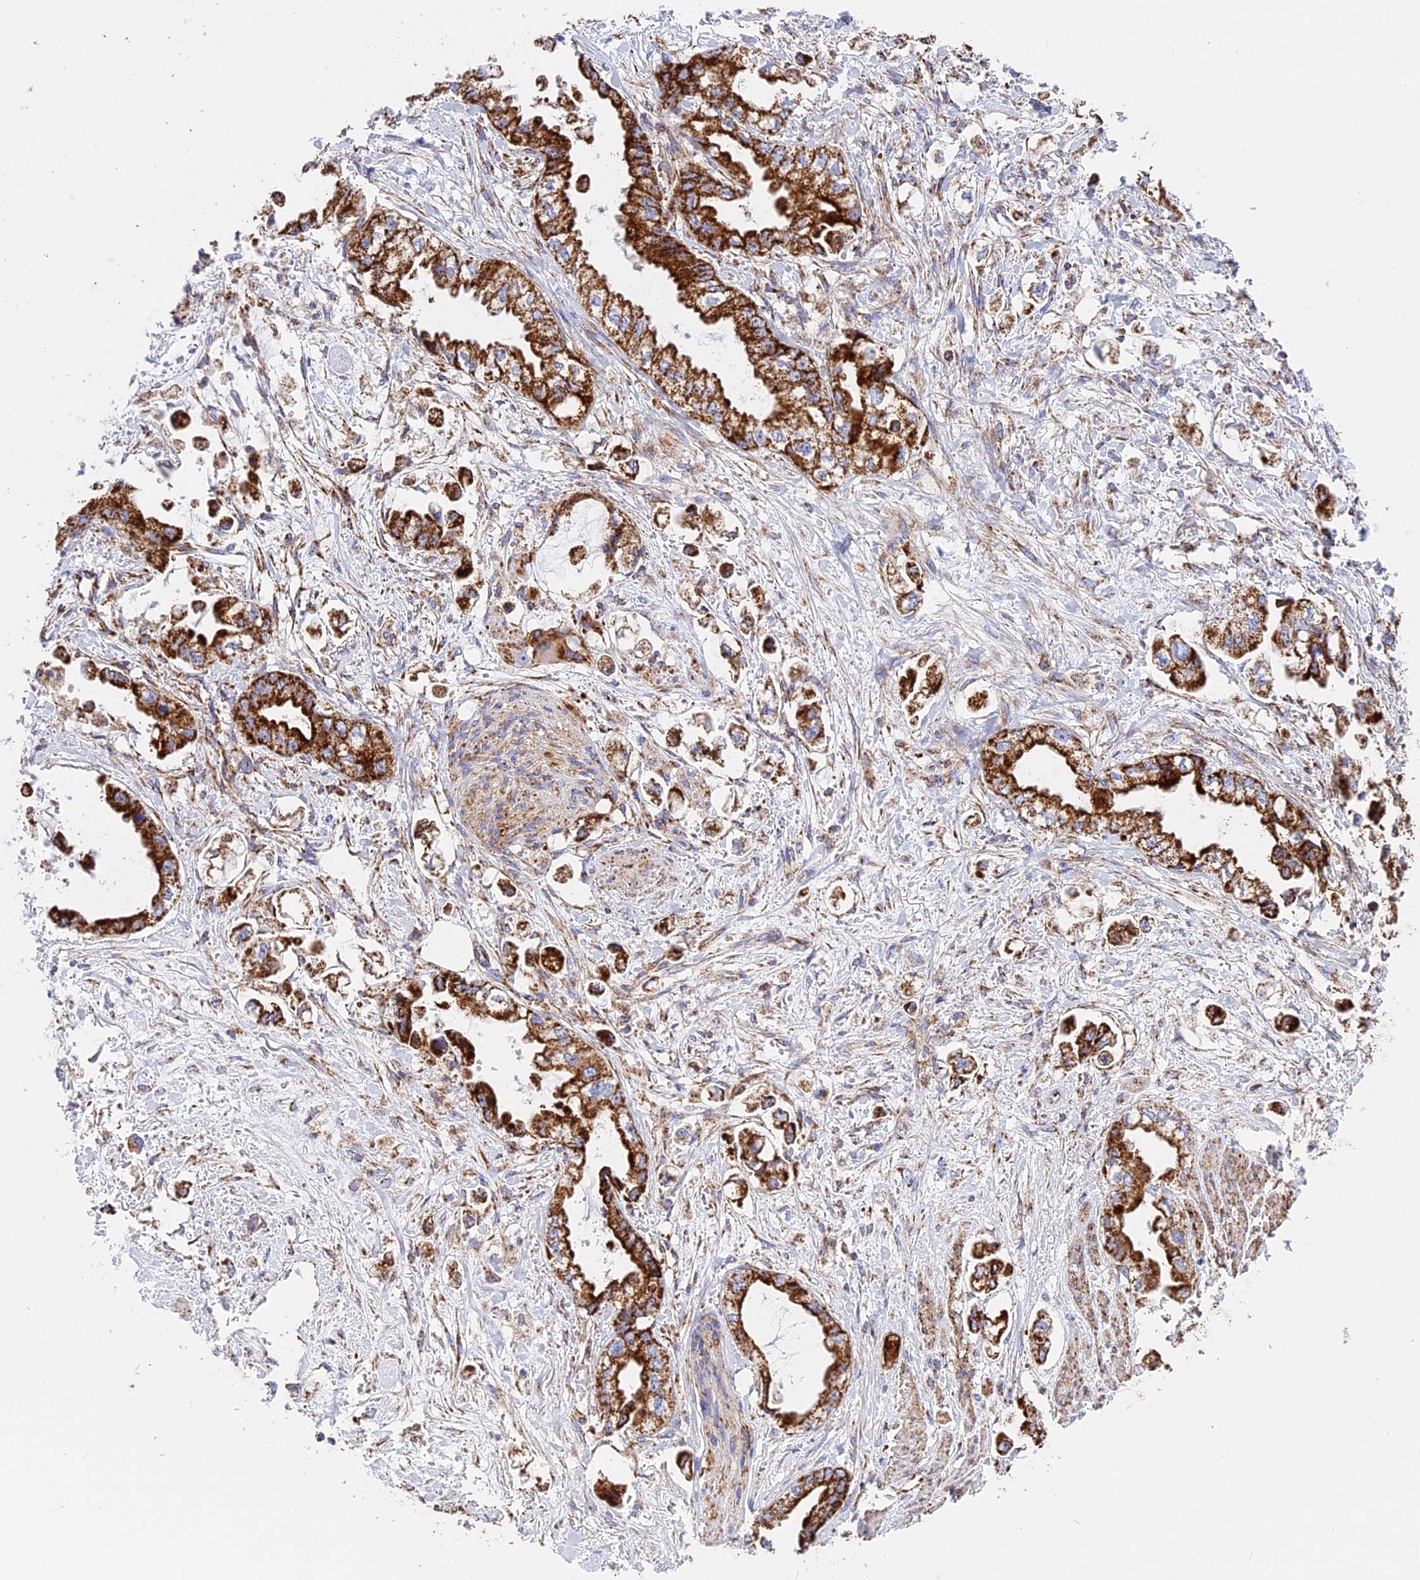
{"staining": {"intensity": "strong", "quantity": ">75%", "location": "cytoplasmic/membranous"}, "tissue": "stomach cancer", "cell_type": "Tumor cells", "image_type": "cancer", "snomed": [{"axis": "morphology", "description": "Adenocarcinoma, NOS"}, {"axis": "topography", "description": "Stomach"}], "caption": "Immunohistochemistry (DAB (3,3'-diaminobenzidine)) staining of adenocarcinoma (stomach) shows strong cytoplasmic/membranous protein staining in approximately >75% of tumor cells. The staining was performed using DAB (3,3'-diaminobenzidine) to visualize the protein expression in brown, while the nuclei were stained in blue with hematoxylin (Magnification: 20x).", "gene": "UQCRB", "patient": {"sex": "male", "age": 62}}